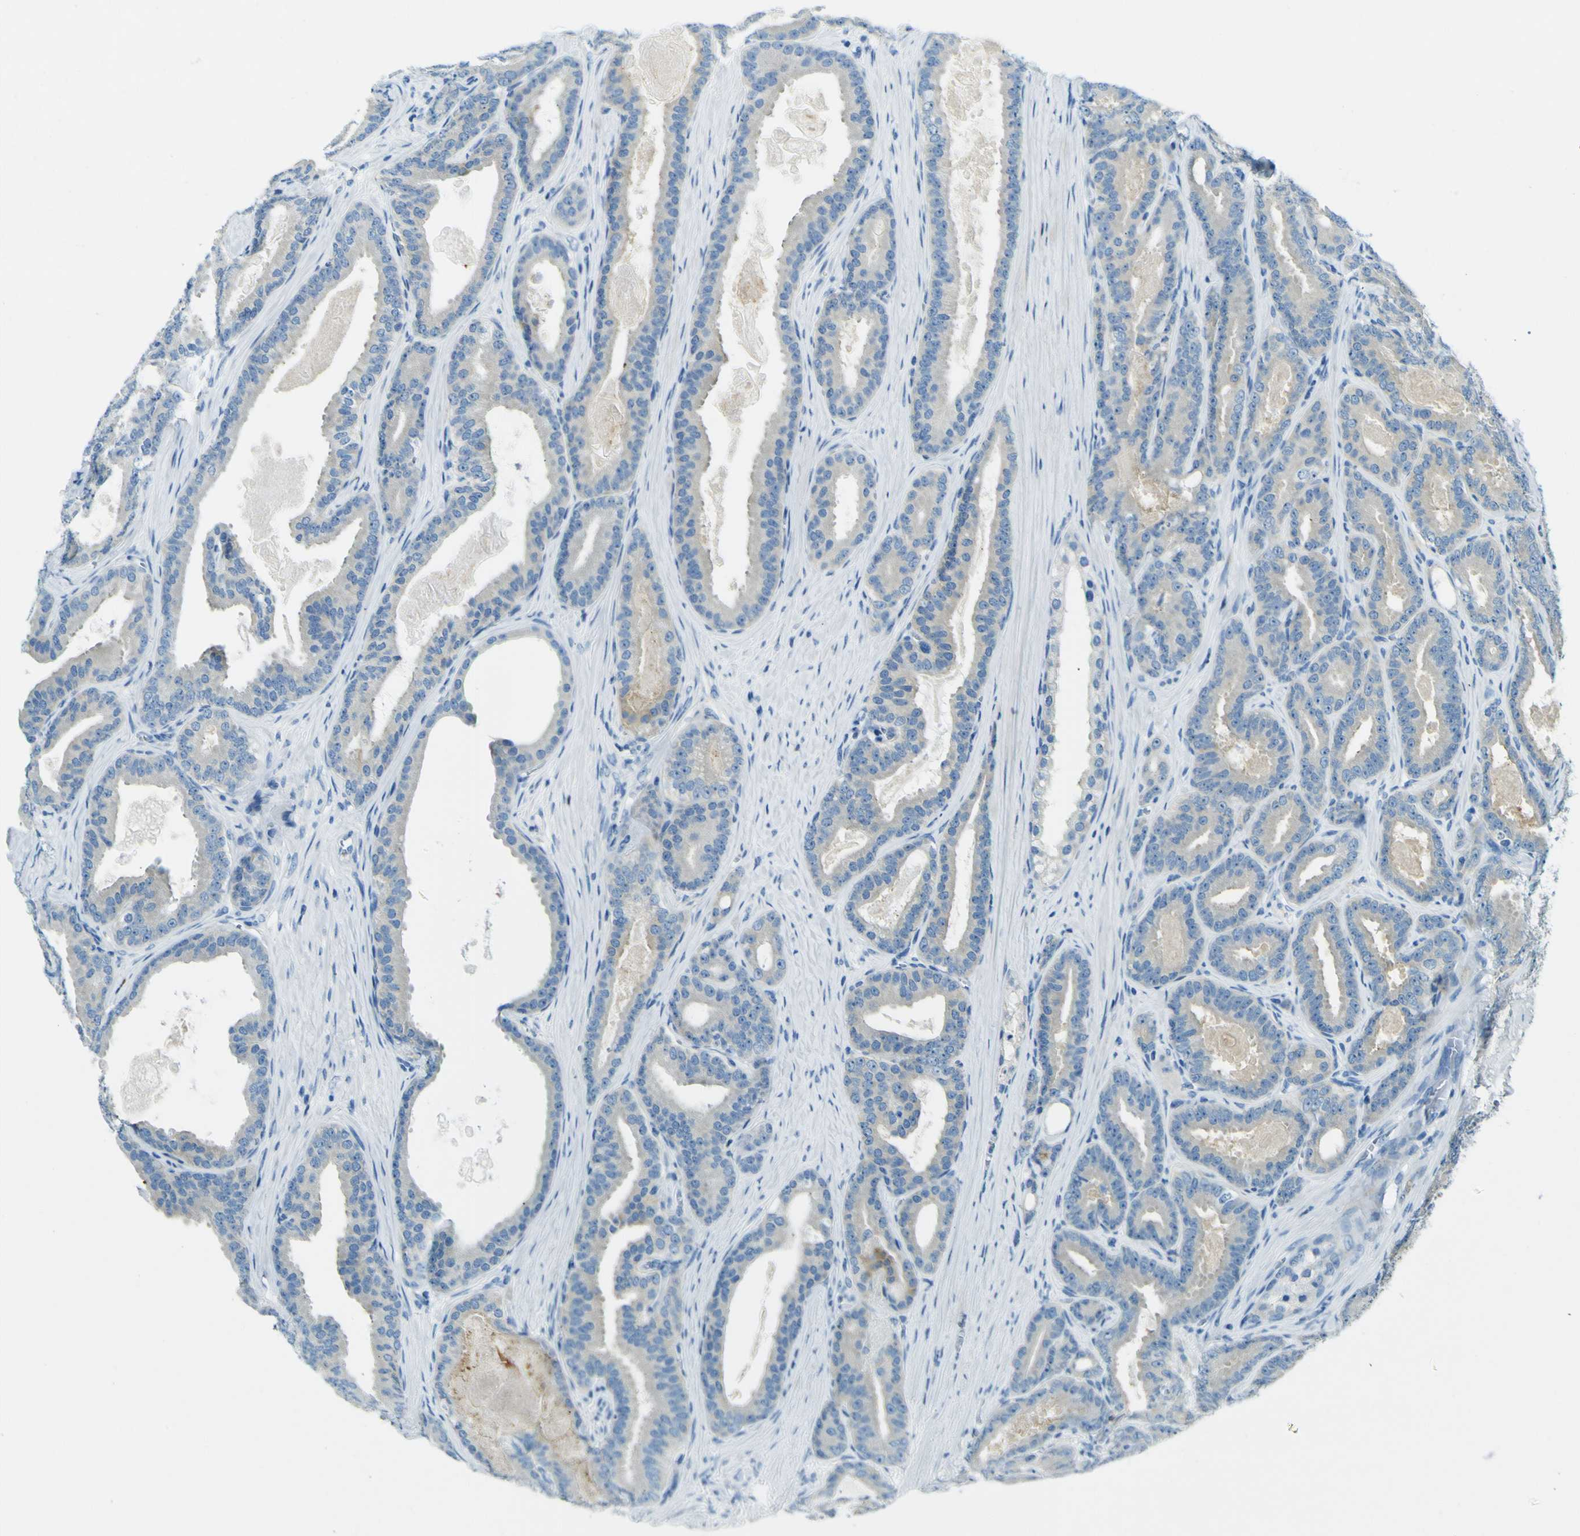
{"staining": {"intensity": "negative", "quantity": "none", "location": "none"}, "tissue": "prostate cancer", "cell_type": "Tumor cells", "image_type": "cancer", "snomed": [{"axis": "morphology", "description": "Adenocarcinoma, High grade"}, {"axis": "topography", "description": "Prostate"}], "caption": "IHC of high-grade adenocarcinoma (prostate) shows no expression in tumor cells.", "gene": "SORCS1", "patient": {"sex": "male", "age": 60}}